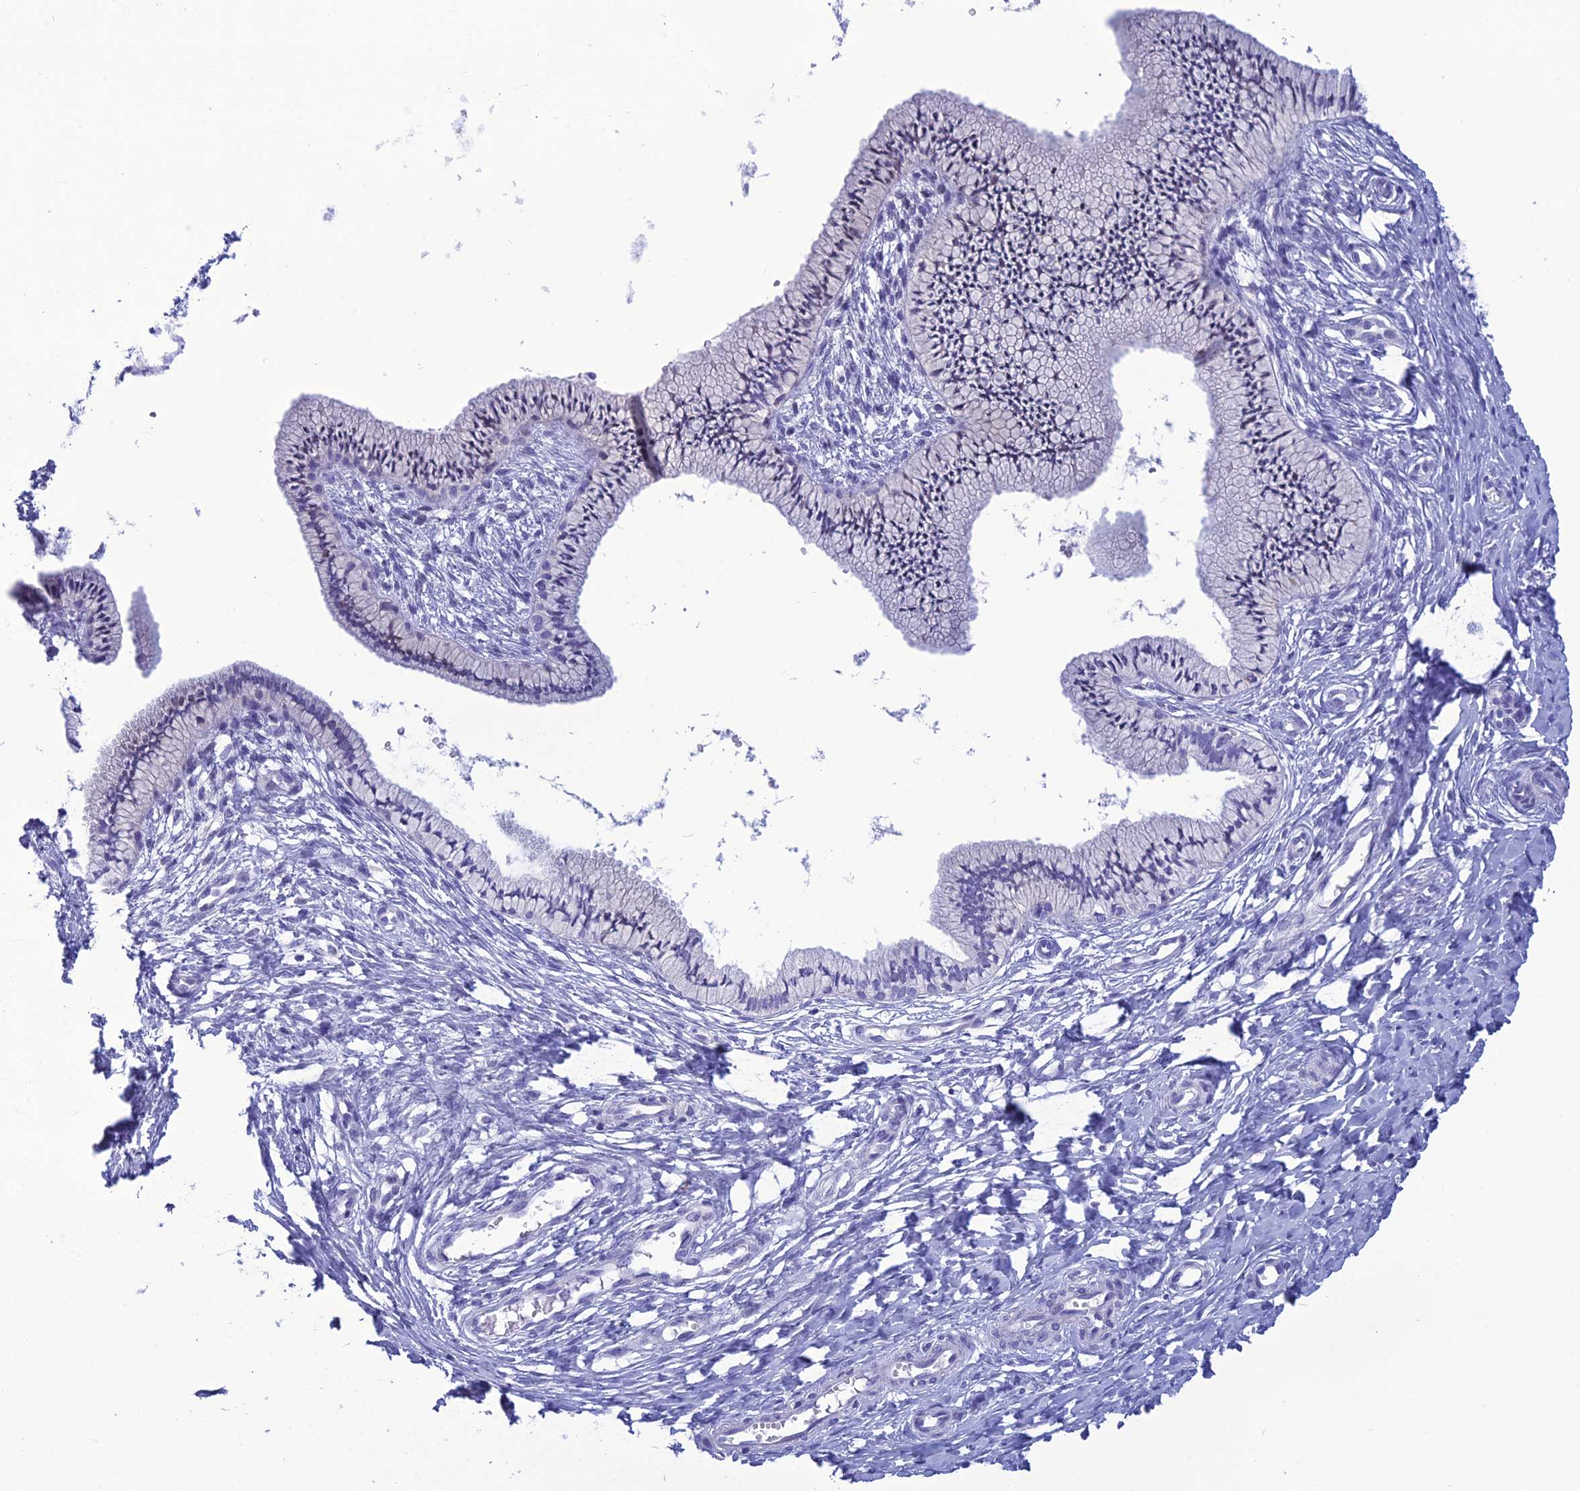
{"staining": {"intensity": "negative", "quantity": "none", "location": "none"}, "tissue": "cervix", "cell_type": "Glandular cells", "image_type": "normal", "snomed": [{"axis": "morphology", "description": "Normal tissue, NOS"}, {"axis": "topography", "description": "Cervix"}], "caption": "IHC micrograph of benign cervix stained for a protein (brown), which displays no positivity in glandular cells.", "gene": "CRB2", "patient": {"sex": "female", "age": 36}}